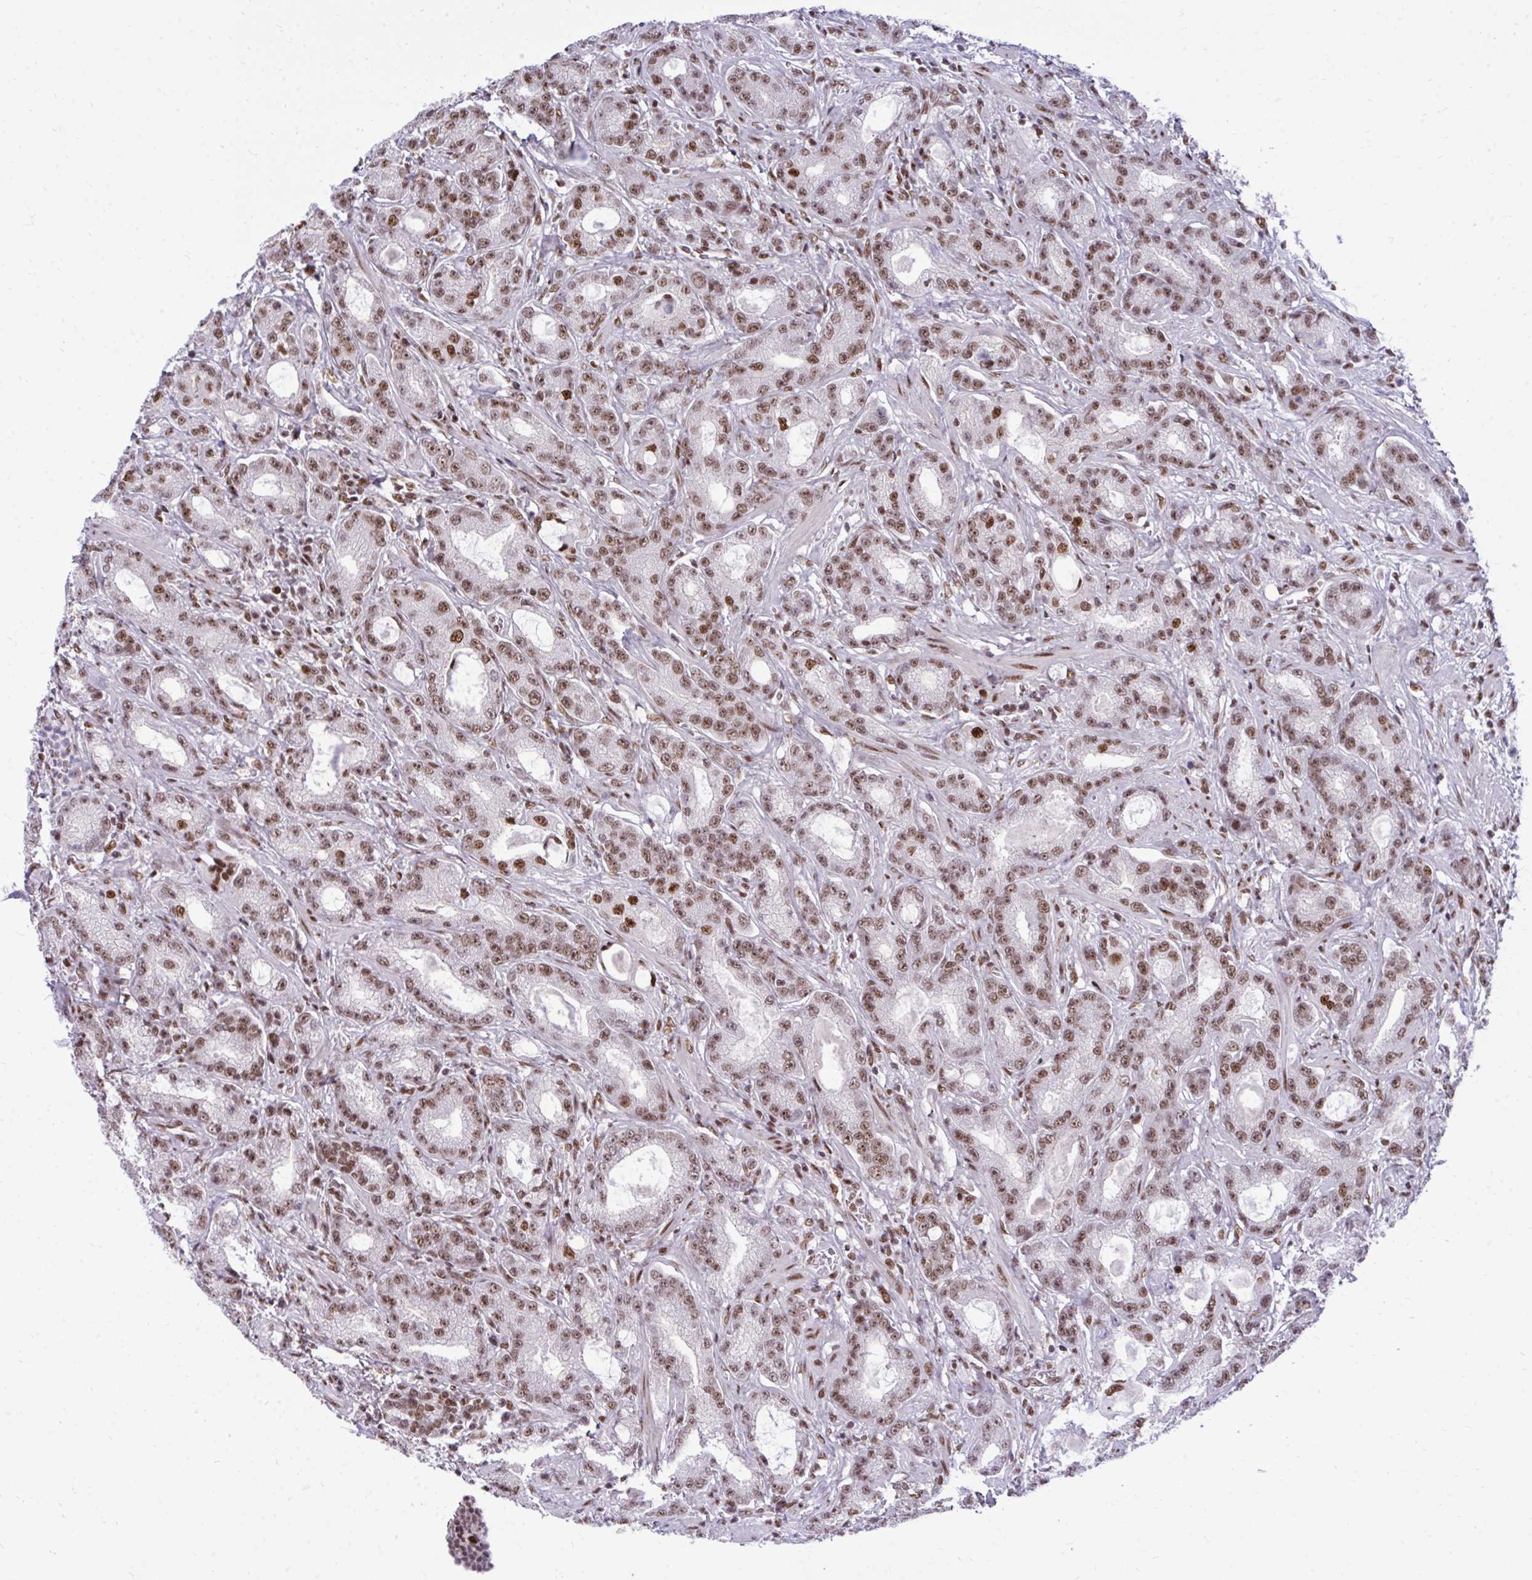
{"staining": {"intensity": "moderate", "quantity": ">75%", "location": "nuclear"}, "tissue": "prostate cancer", "cell_type": "Tumor cells", "image_type": "cancer", "snomed": [{"axis": "morphology", "description": "Adenocarcinoma, High grade"}, {"axis": "topography", "description": "Prostate"}], "caption": "This image displays IHC staining of human prostate cancer (high-grade adenocarcinoma), with medium moderate nuclear staining in about >75% of tumor cells.", "gene": "CDYL", "patient": {"sex": "male", "age": 65}}